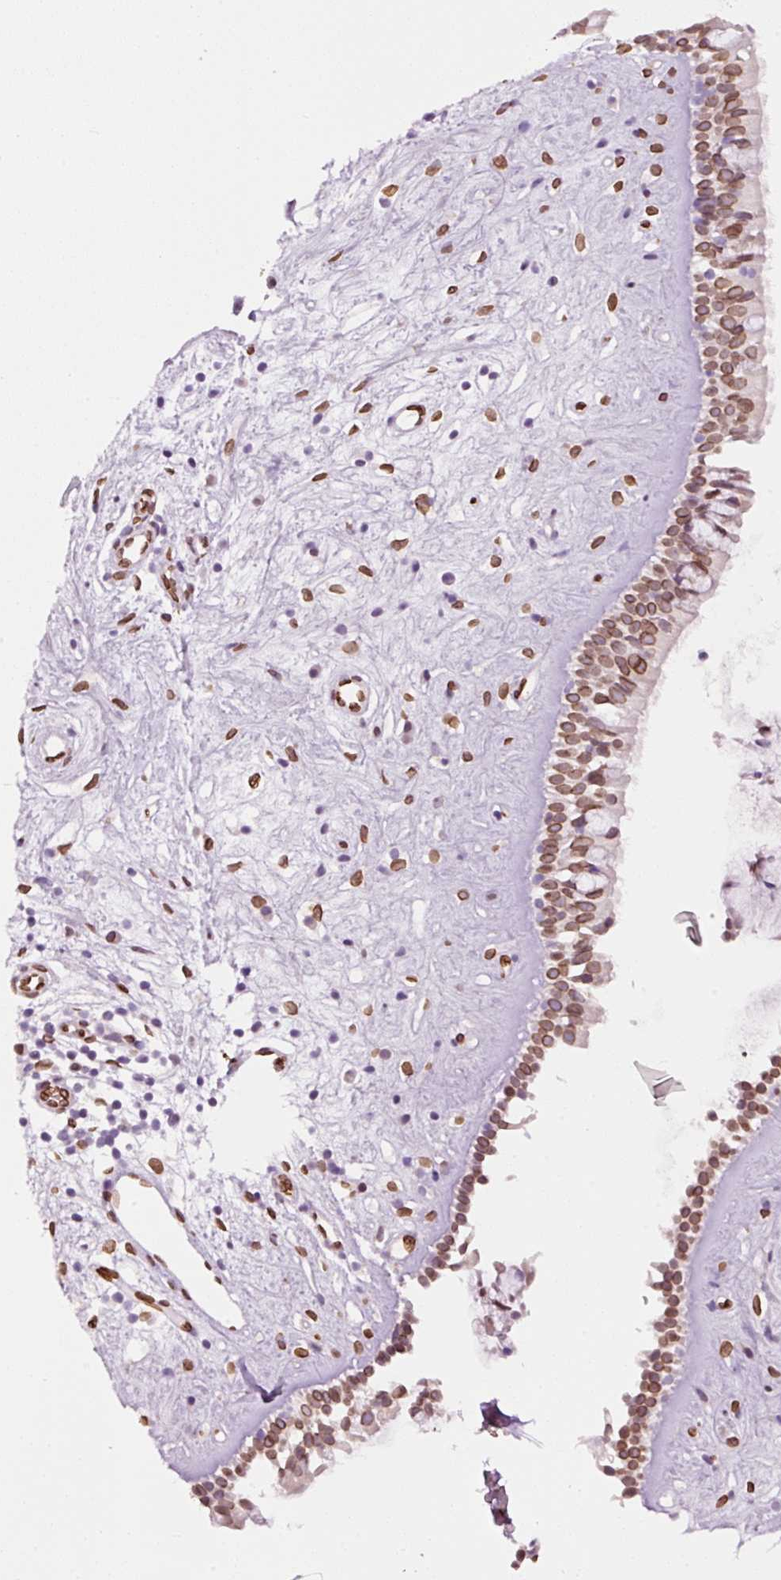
{"staining": {"intensity": "moderate", "quantity": ">75%", "location": "cytoplasmic/membranous,nuclear"}, "tissue": "nasopharynx", "cell_type": "Respiratory epithelial cells", "image_type": "normal", "snomed": [{"axis": "morphology", "description": "Normal tissue, NOS"}, {"axis": "topography", "description": "Nasopharynx"}], "caption": "Immunohistochemistry (IHC) histopathology image of normal human nasopharynx stained for a protein (brown), which displays medium levels of moderate cytoplasmic/membranous,nuclear staining in about >75% of respiratory epithelial cells.", "gene": "ZNF224", "patient": {"sex": "male", "age": 32}}